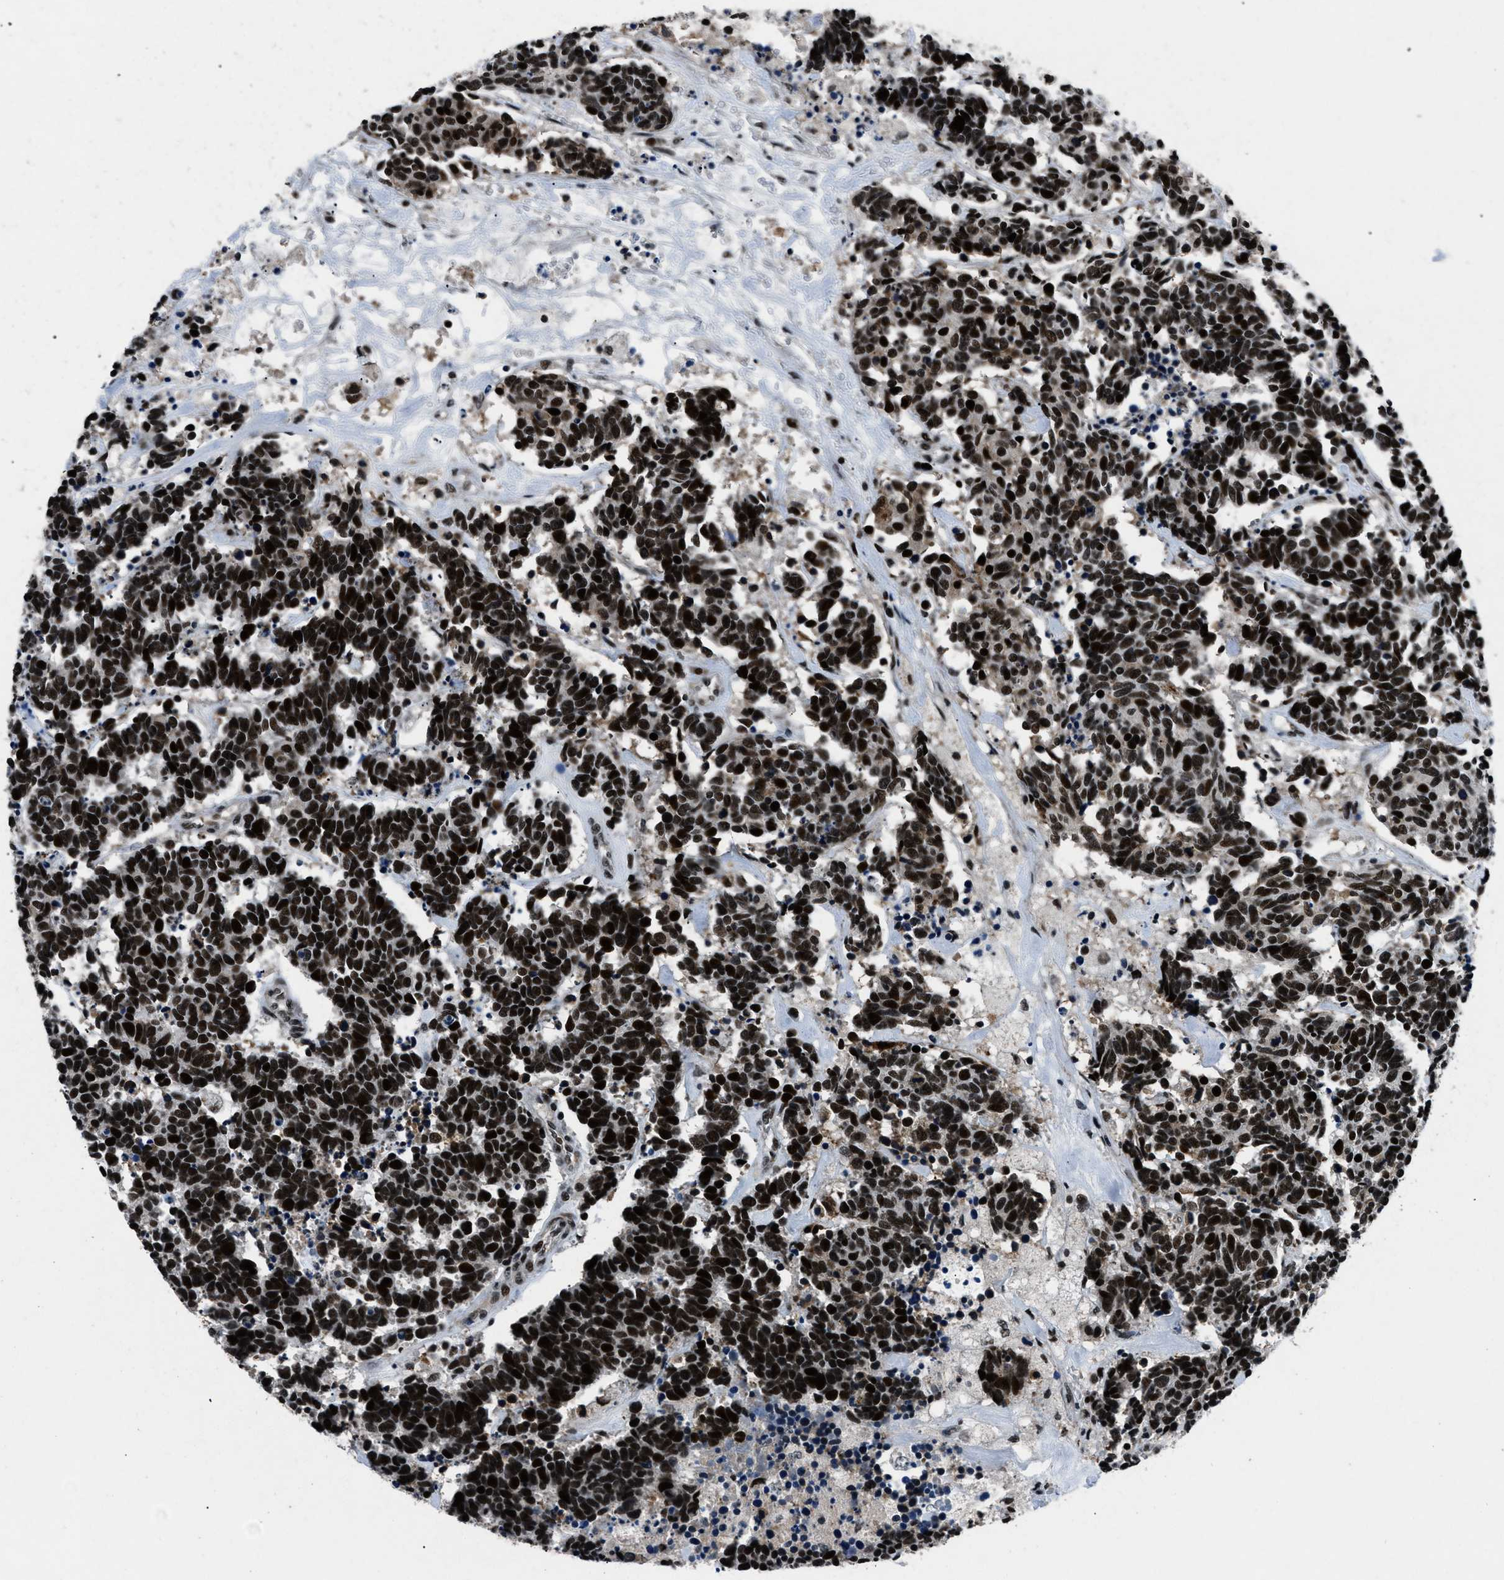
{"staining": {"intensity": "strong", "quantity": ">75%", "location": "nuclear"}, "tissue": "carcinoid", "cell_type": "Tumor cells", "image_type": "cancer", "snomed": [{"axis": "morphology", "description": "Carcinoma, NOS"}, {"axis": "morphology", "description": "Carcinoid, malignant, NOS"}, {"axis": "topography", "description": "Urinary bladder"}], "caption": "There is high levels of strong nuclear positivity in tumor cells of carcinoid (malignant), as demonstrated by immunohistochemical staining (brown color).", "gene": "SMARCB1", "patient": {"sex": "male", "age": 57}}